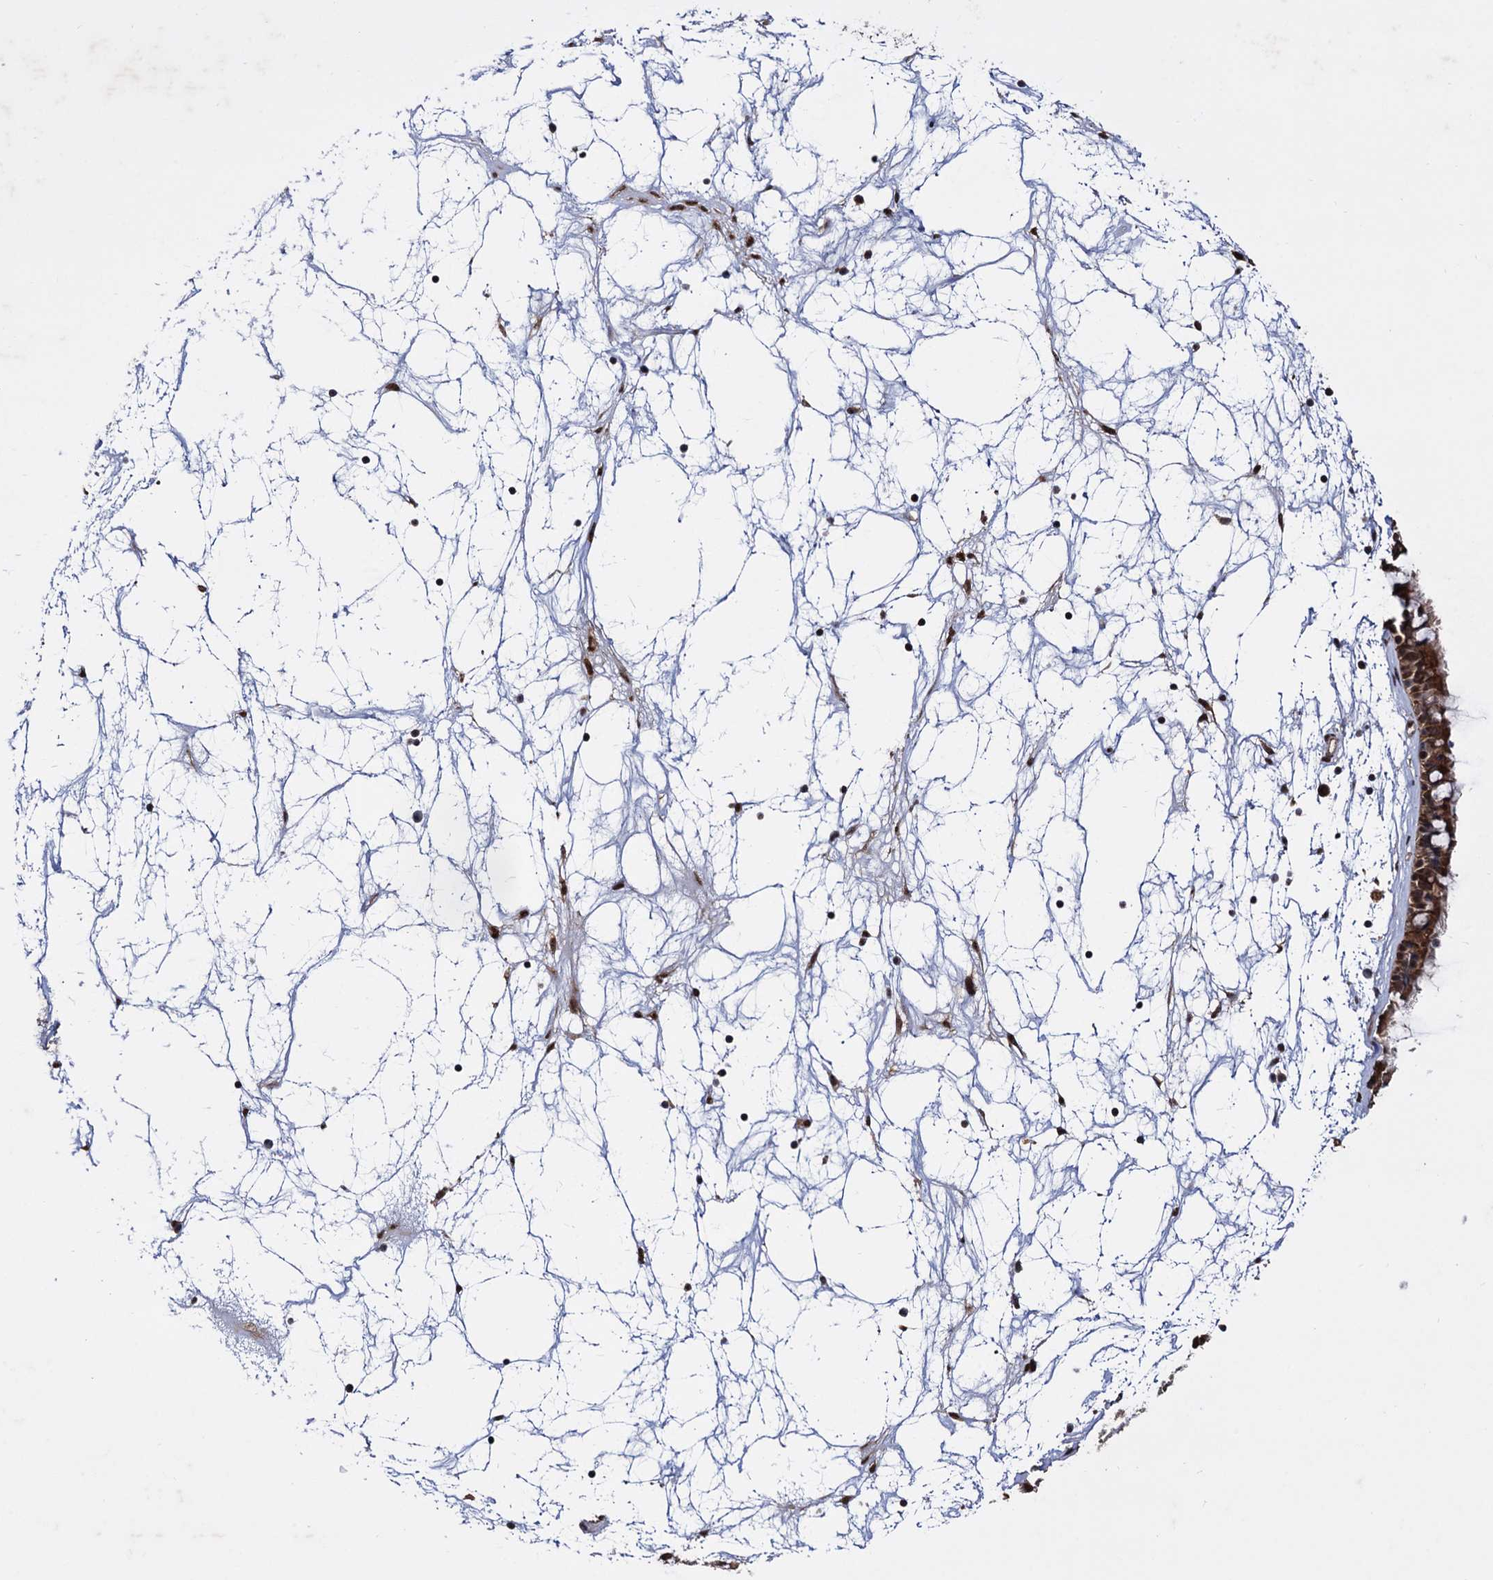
{"staining": {"intensity": "strong", "quantity": ">75%", "location": "cytoplasmic/membranous,nuclear"}, "tissue": "nasopharynx", "cell_type": "Respiratory epithelial cells", "image_type": "normal", "snomed": [{"axis": "morphology", "description": "Normal tissue, NOS"}, {"axis": "topography", "description": "Nasopharynx"}], "caption": "Immunohistochemistry staining of benign nasopharynx, which exhibits high levels of strong cytoplasmic/membranous,nuclear staining in approximately >75% of respiratory epithelial cells indicating strong cytoplasmic/membranous,nuclear protein positivity. The staining was performed using DAB (brown) for protein detection and nuclei were counterstained in hematoxylin (blue).", "gene": "PIGB", "patient": {"sex": "male", "age": 64}}